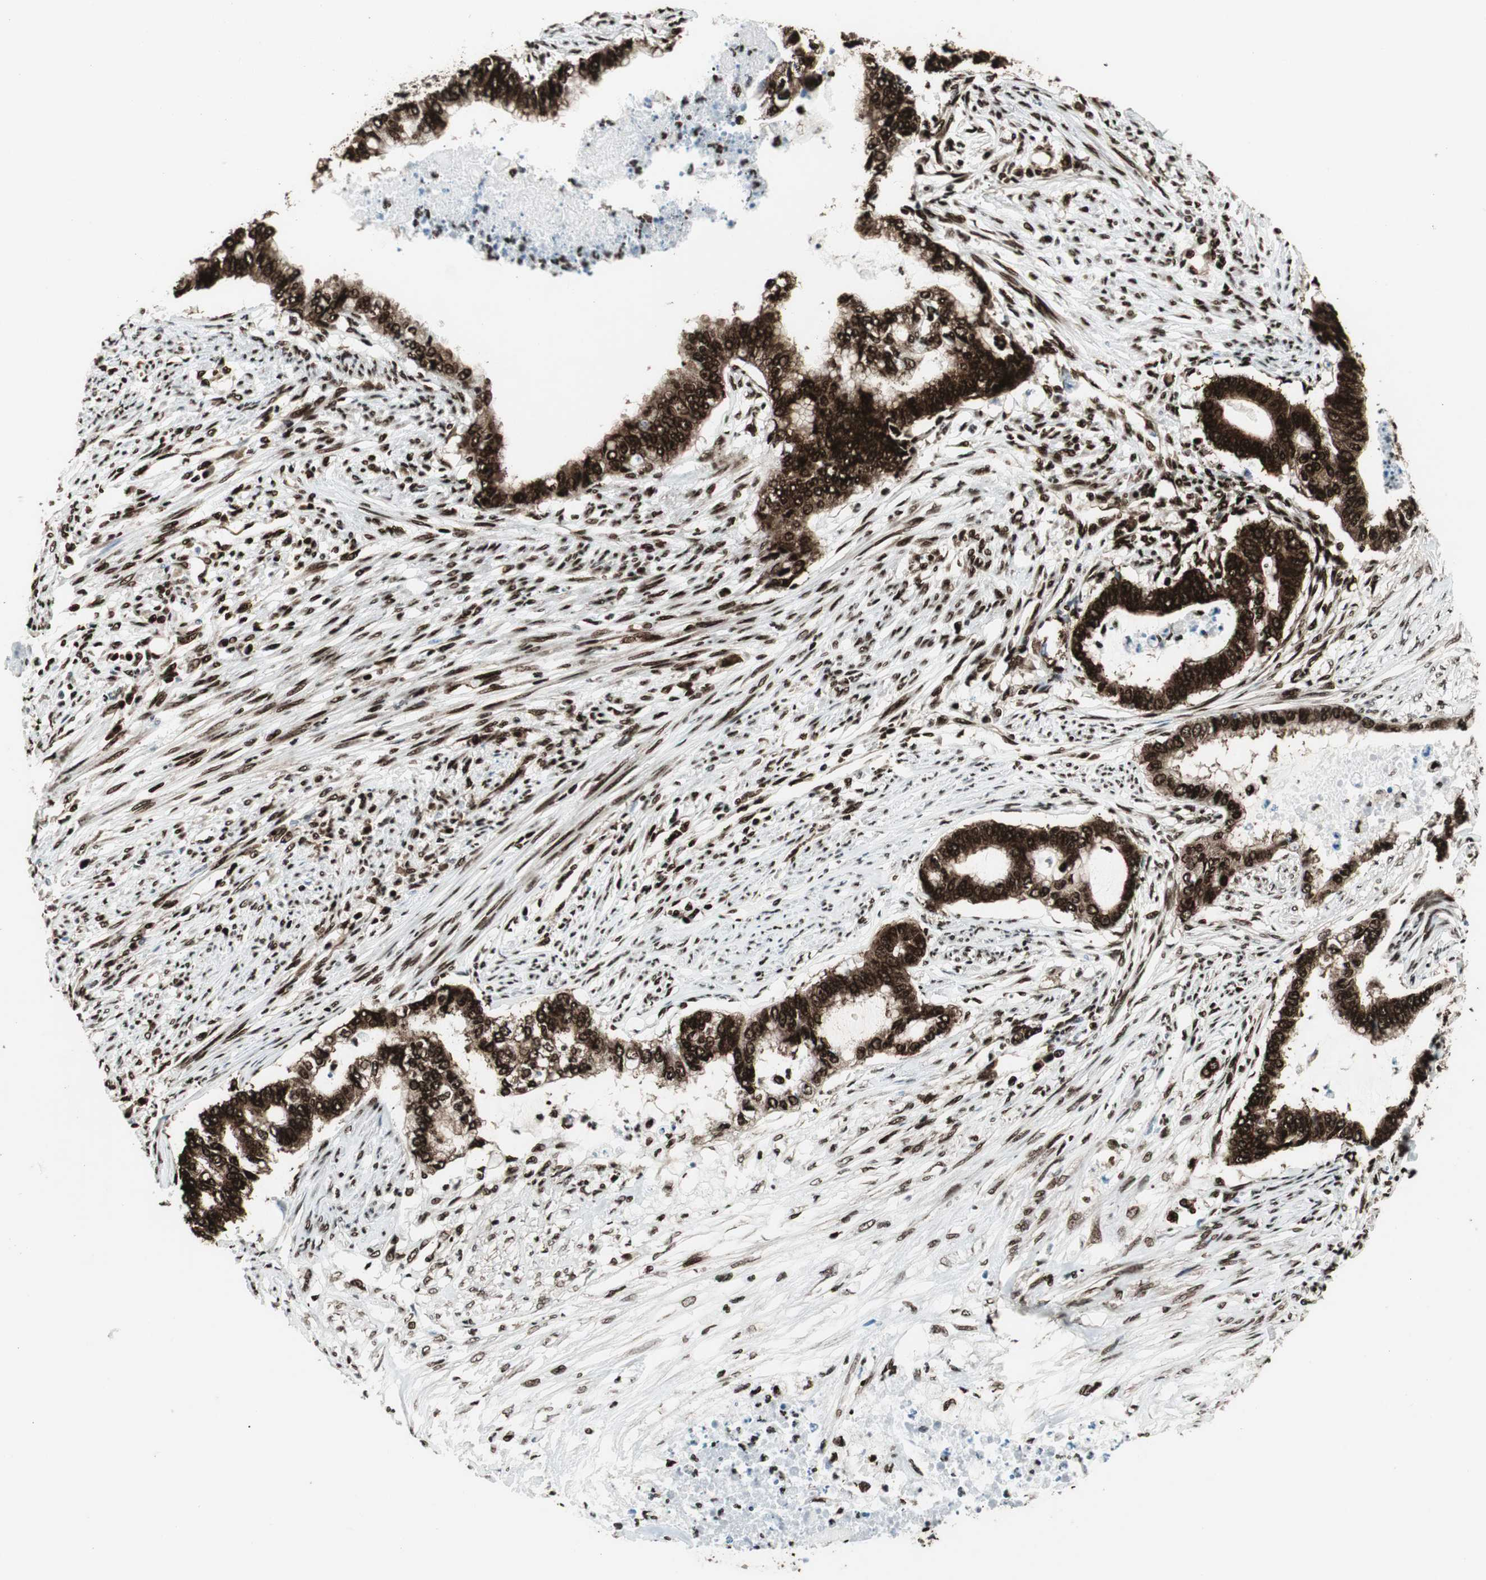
{"staining": {"intensity": "strong", "quantity": ">75%", "location": "cytoplasmic/membranous,nuclear"}, "tissue": "endometrial cancer", "cell_type": "Tumor cells", "image_type": "cancer", "snomed": [{"axis": "morphology", "description": "Adenocarcinoma, NOS"}, {"axis": "topography", "description": "Endometrium"}], "caption": "Immunohistochemical staining of human adenocarcinoma (endometrial) exhibits strong cytoplasmic/membranous and nuclear protein positivity in approximately >75% of tumor cells. The staining is performed using DAB (3,3'-diaminobenzidine) brown chromogen to label protein expression. The nuclei are counter-stained blue using hematoxylin.", "gene": "EWSR1", "patient": {"sex": "female", "age": 79}}